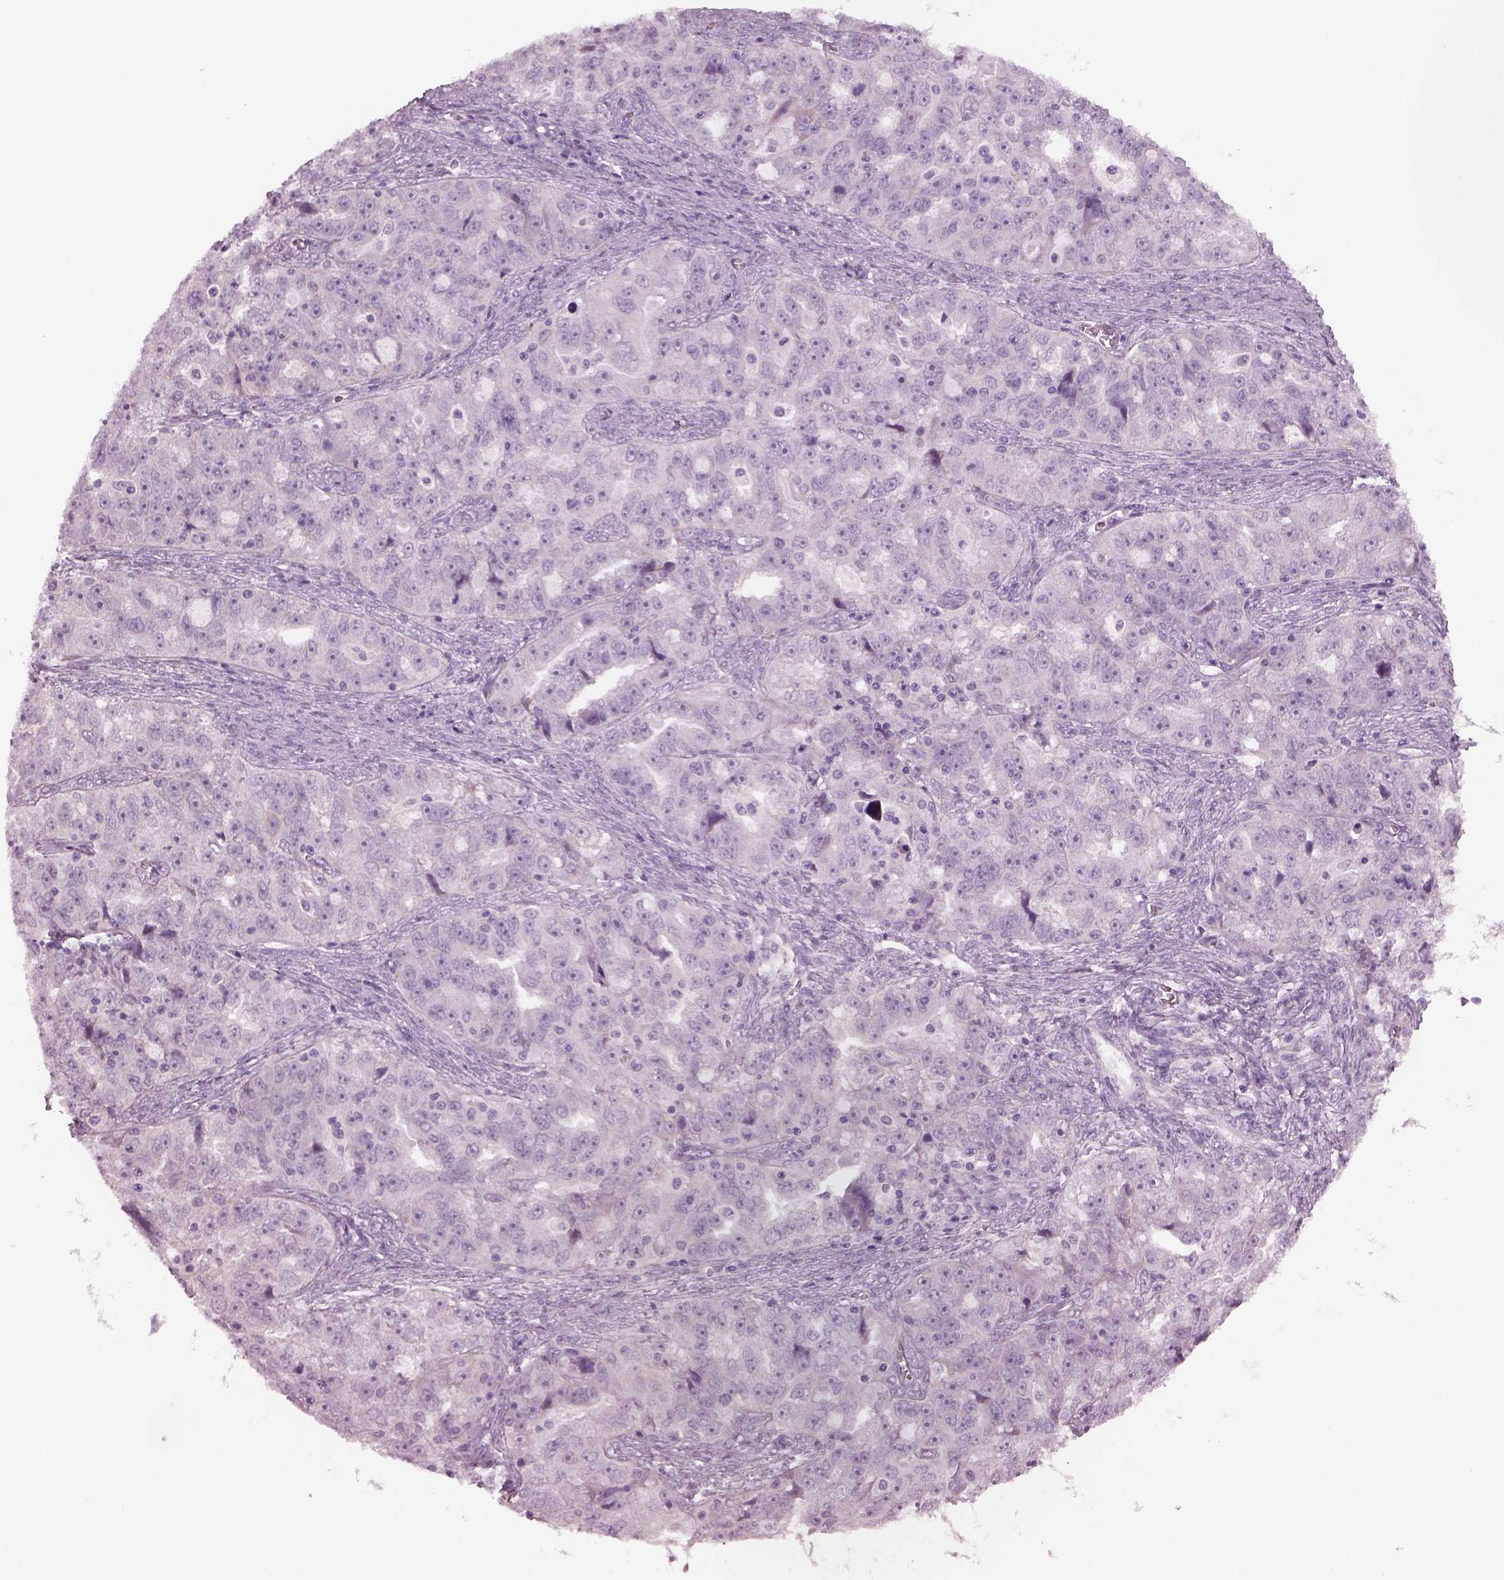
{"staining": {"intensity": "negative", "quantity": "none", "location": "none"}, "tissue": "ovarian cancer", "cell_type": "Tumor cells", "image_type": "cancer", "snomed": [{"axis": "morphology", "description": "Cystadenocarcinoma, serous, NOS"}, {"axis": "topography", "description": "Ovary"}], "caption": "Photomicrograph shows no protein staining in tumor cells of ovarian cancer (serous cystadenocarcinoma) tissue.", "gene": "CYLC1", "patient": {"sex": "female", "age": 51}}